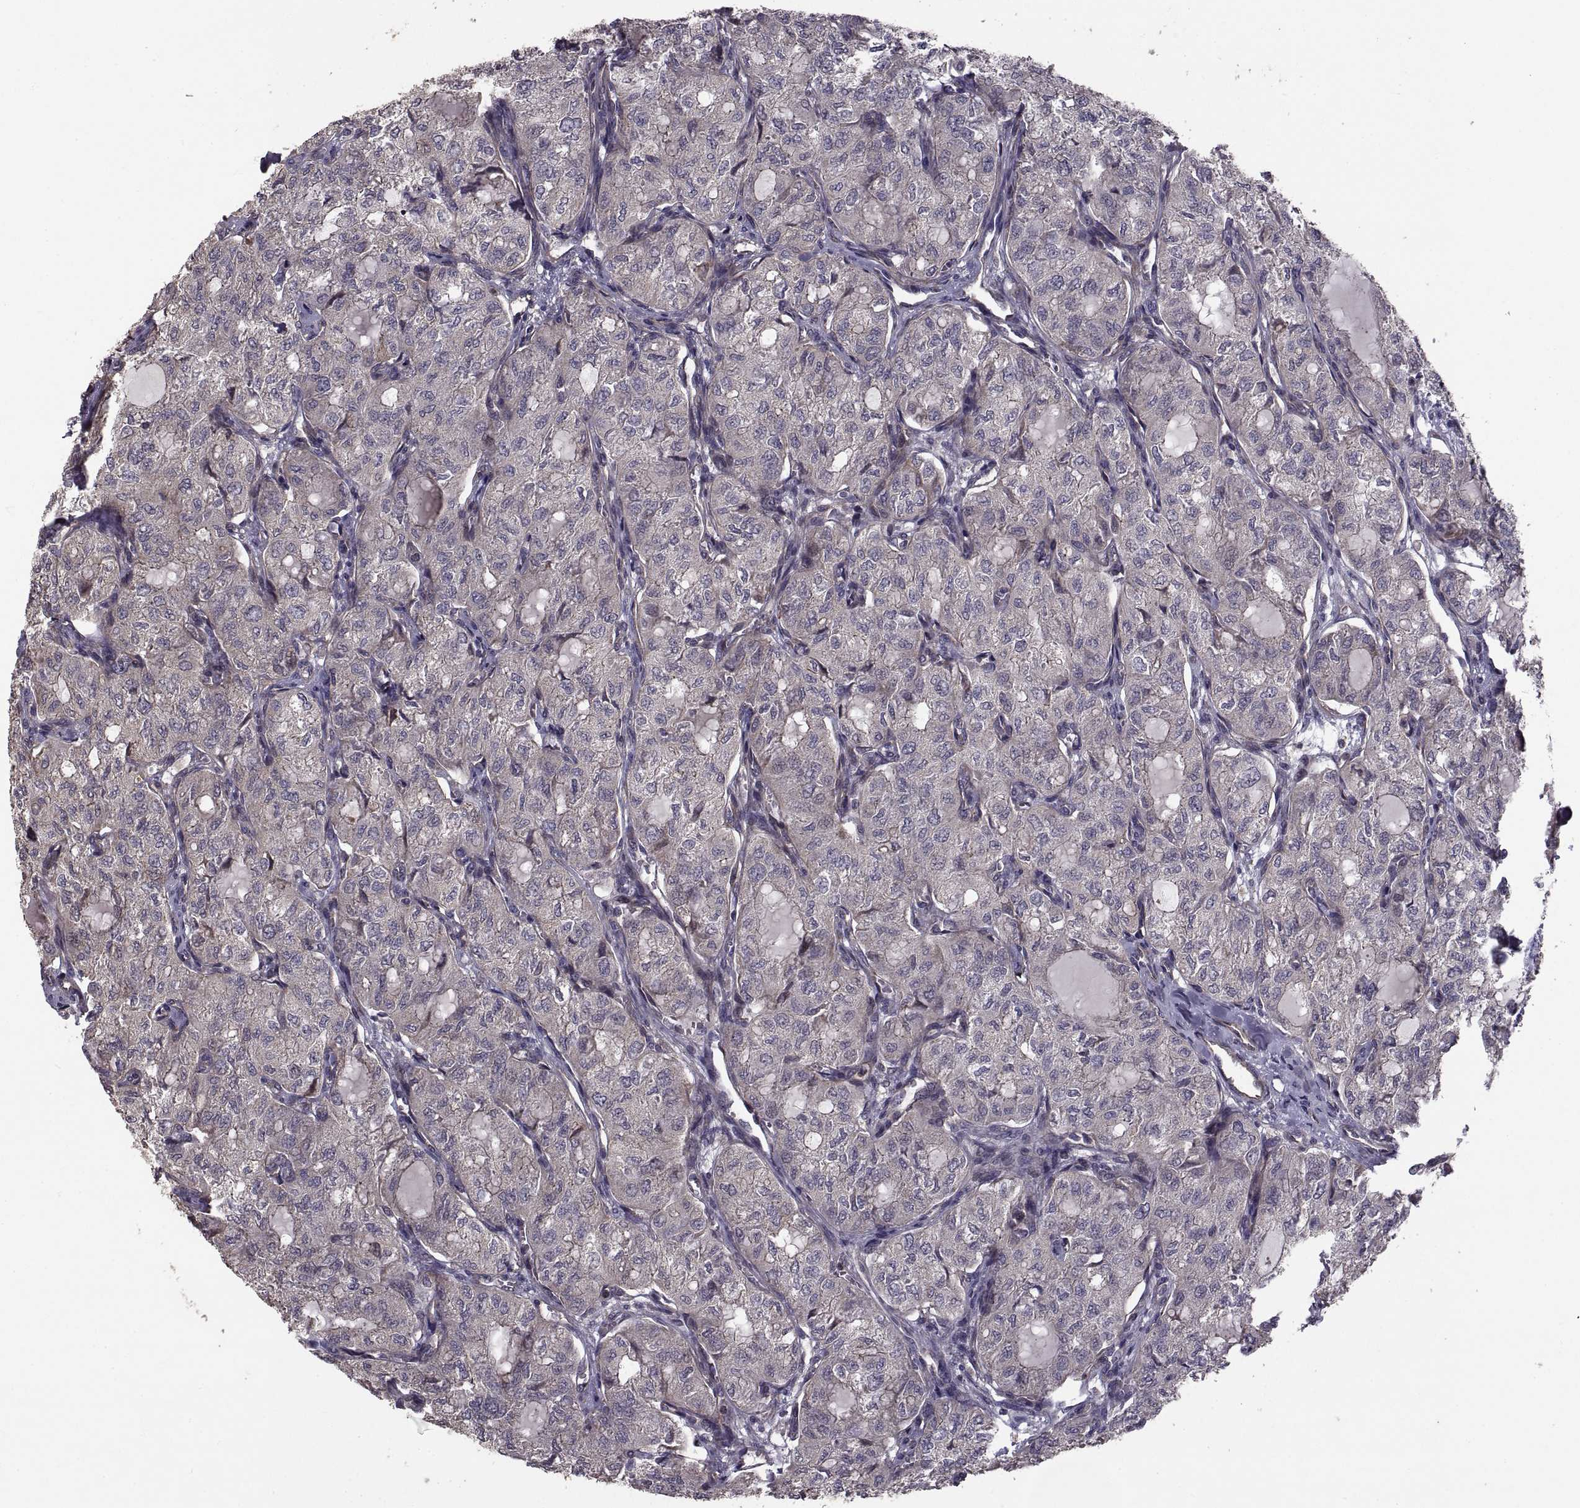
{"staining": {"intensity": "negative", "quantity": "none", "location": "none"}, "tissue": "thyroid cancer", "cell_type": "Tumor cells", "image_type": "cancer", "snomed": [{"axis": "morphology", "description": "Follicular adenoma carcinoma, NOS"}, {"axis": "topography", "description": "Thyroid gland"}], "caption": "A histopathology image of human thyroid cancer (follicular adenoma carcinoma) is negative for staining in tumor cells.", "gene": "PMM2", "patient": {"sex": "male", "age": 75}}